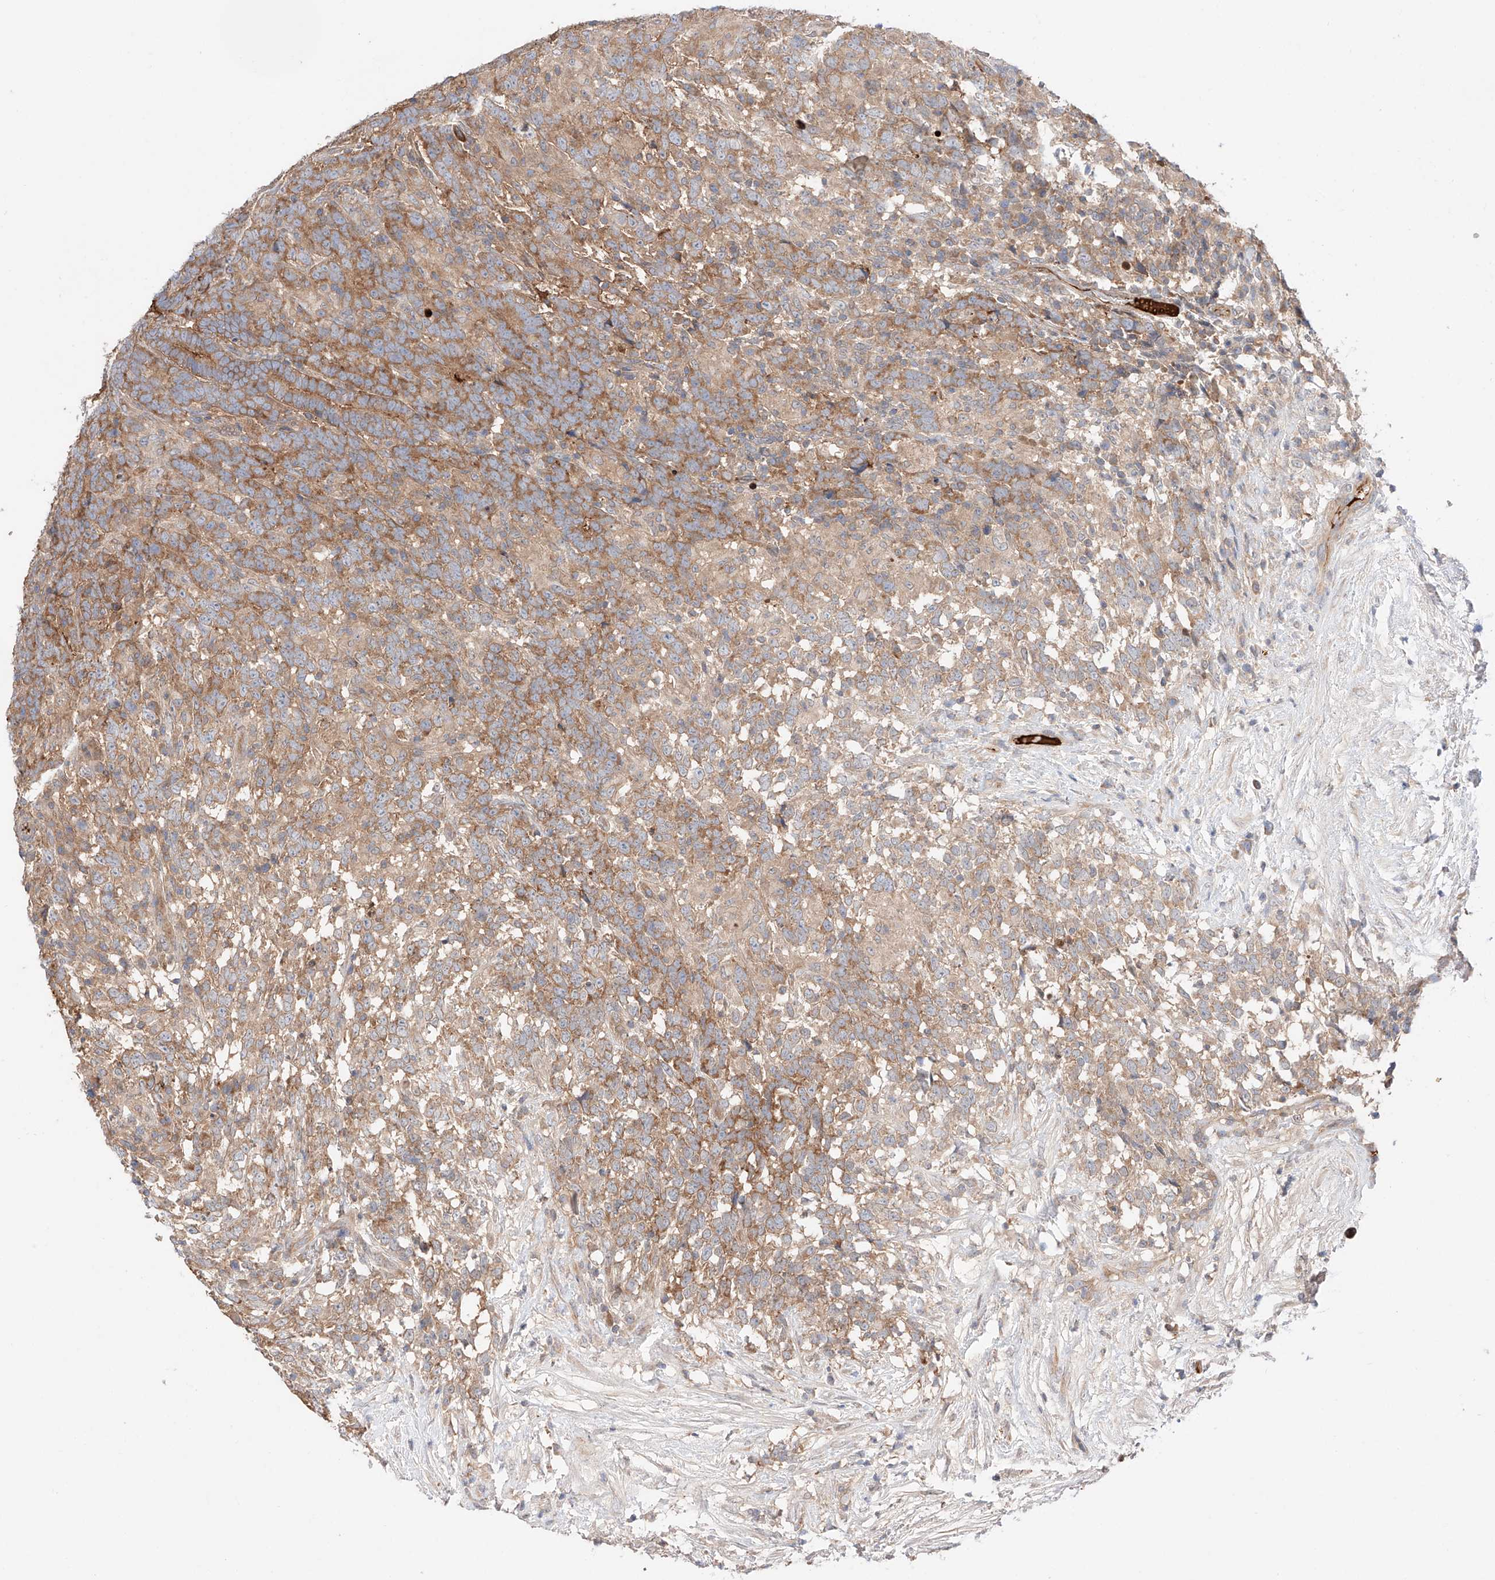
{"staining": {"intensity": "moderate", "quantity": ">75%", "location": "cytoplasmic/membranous"}, "tissue": "testis cancer", "cell_type": "Tumor cells", "image_type": "cancer", "snomed": [{"axis": "morphology", "description": "Carcinoma, Embryonal, NOS"}, {"axis": "topography", "description": "Testis"}], "caption": "Tumor cells display medium levels of moderate cytoplasmic/membranous positivity in about >75% of cells in testis cancer (embryonal carcinoma).", "gene": "PGGT1B", "patient": {"sex": "male", "age": 26}}